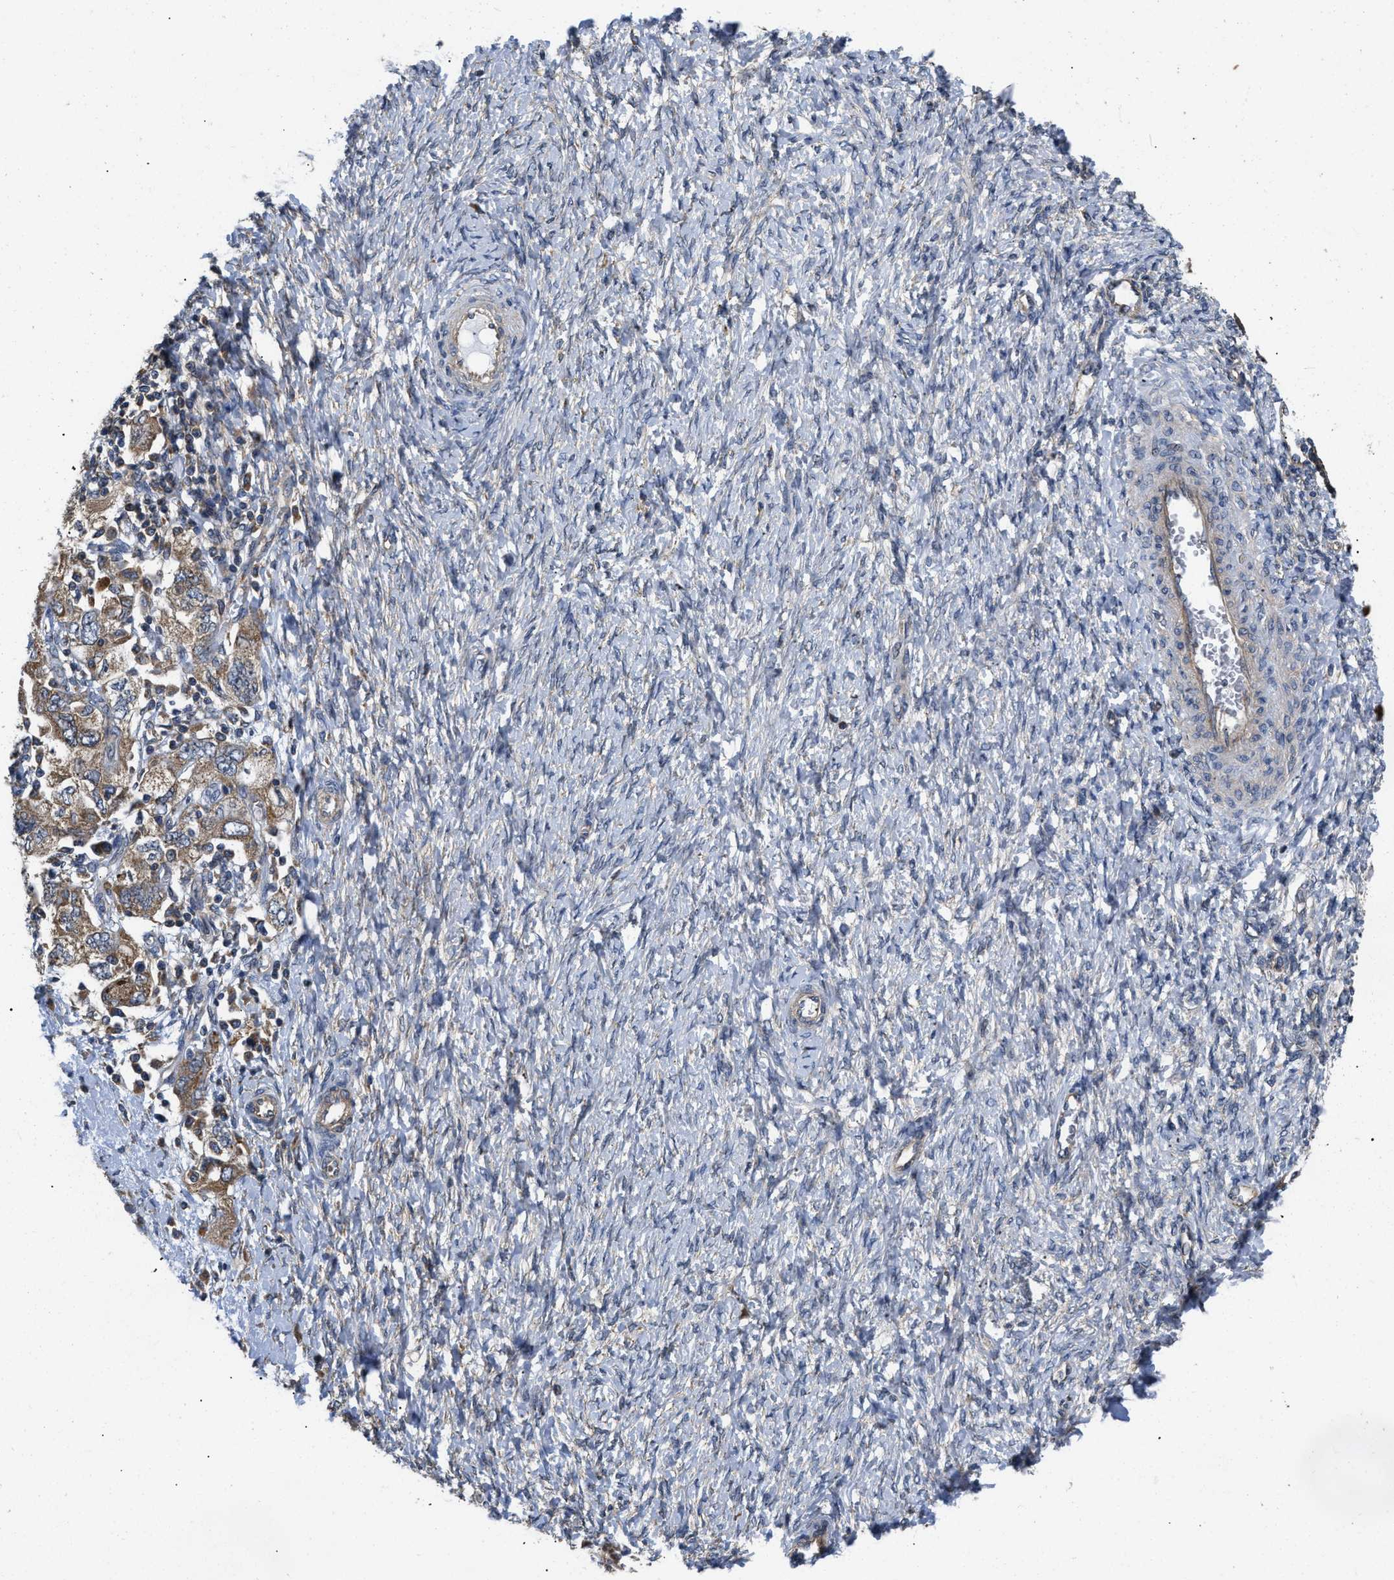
{"staining": {"intensity": "moderate", "quantity": ">75%", "location": "cytoplasmic/membranous"}, "tissue": "ovarian cancer", "cell_type": "Tumor cells", "image_type": "cancer", "snomed": [{"axis": "morphology", "description": "Carcinoma, NOS"}, {"axis": "morphology", "description": "Cystadenocarcinoma, serous, NOS"}, {"axis": "topography", "description": "Ovary"}], "caption": "Protein staining displays moderate cytoplasmic/membranous expression in about >75% of tumor cells in ovarian carcinoma.", "gene": "CEP128", "patient": {"sex": "female", "age": 69}}